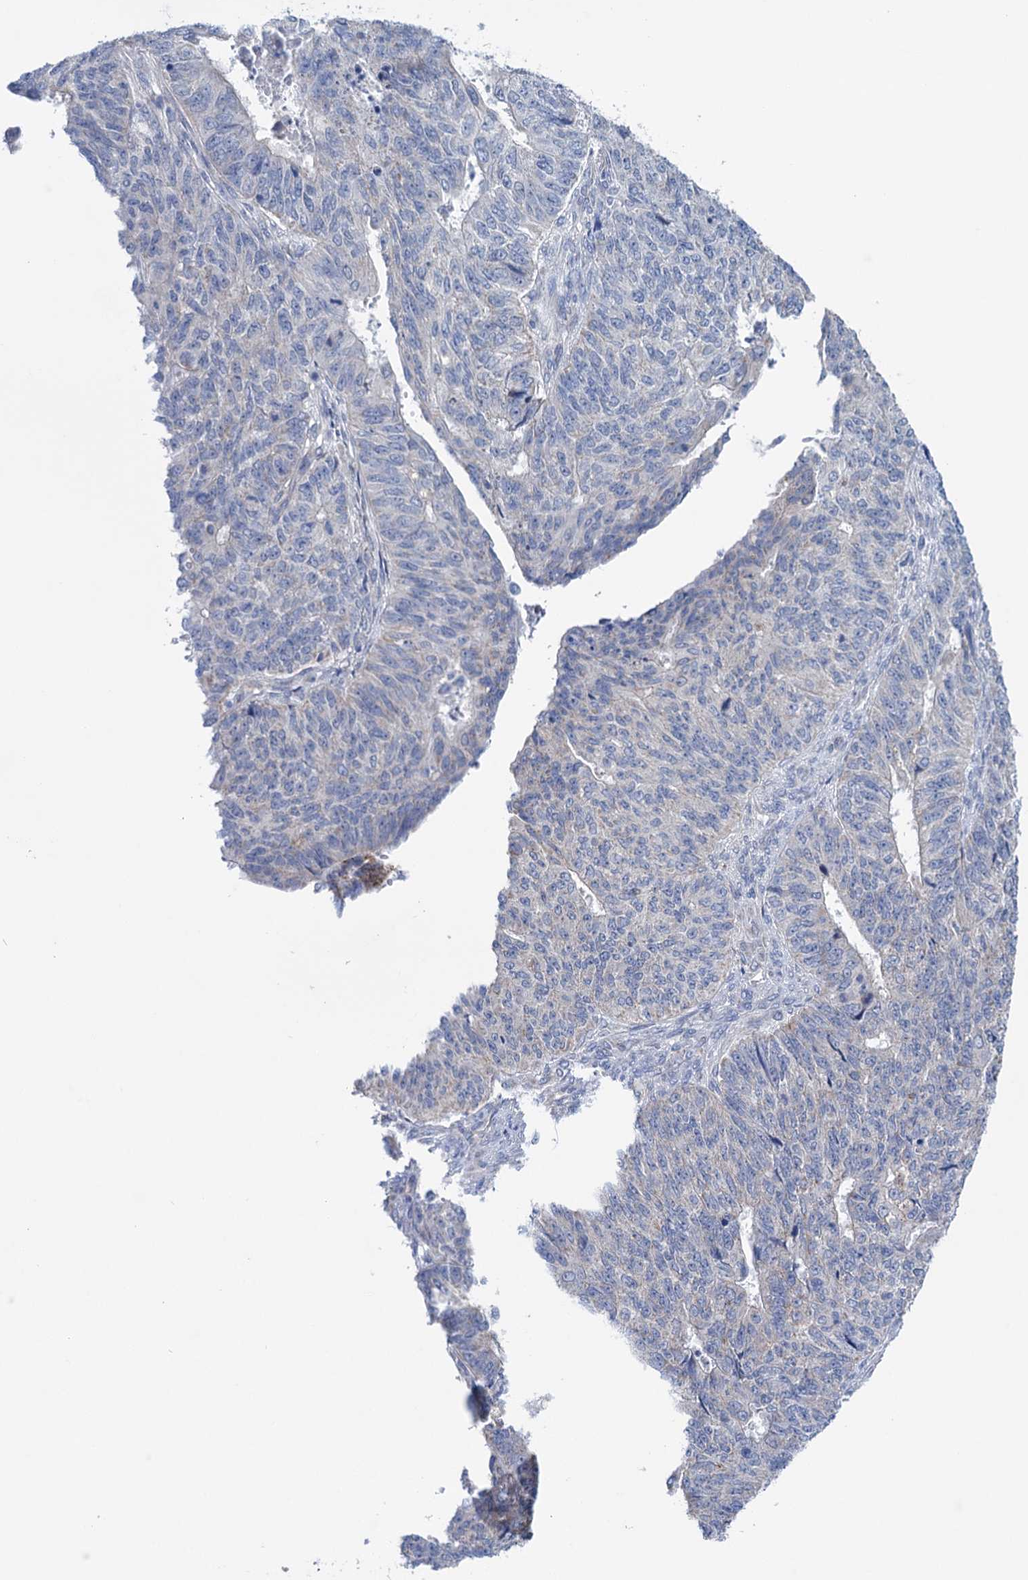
{"staining": {"intensity": "negative", "quantity": "none", "location": "none"}, "tissue": "endometrial cancer", "cell_type": "Tumor cells", "image_type": "cancer", "snomed": [{"axis": "morphology", "description": "Adenocarcinoma, NOS"}, {"axis": "topography", "description": "Endometrium"}], "caption": "This image is of endometrial adenocarcinoma stained with immunohistochemistry (IHC) to label a protein in brown with the nuclei are counter-stained blue. There is no expression in tumor cells.", "gene": "SUCLA2", "patient": {"sex": "female", "age": 32}}